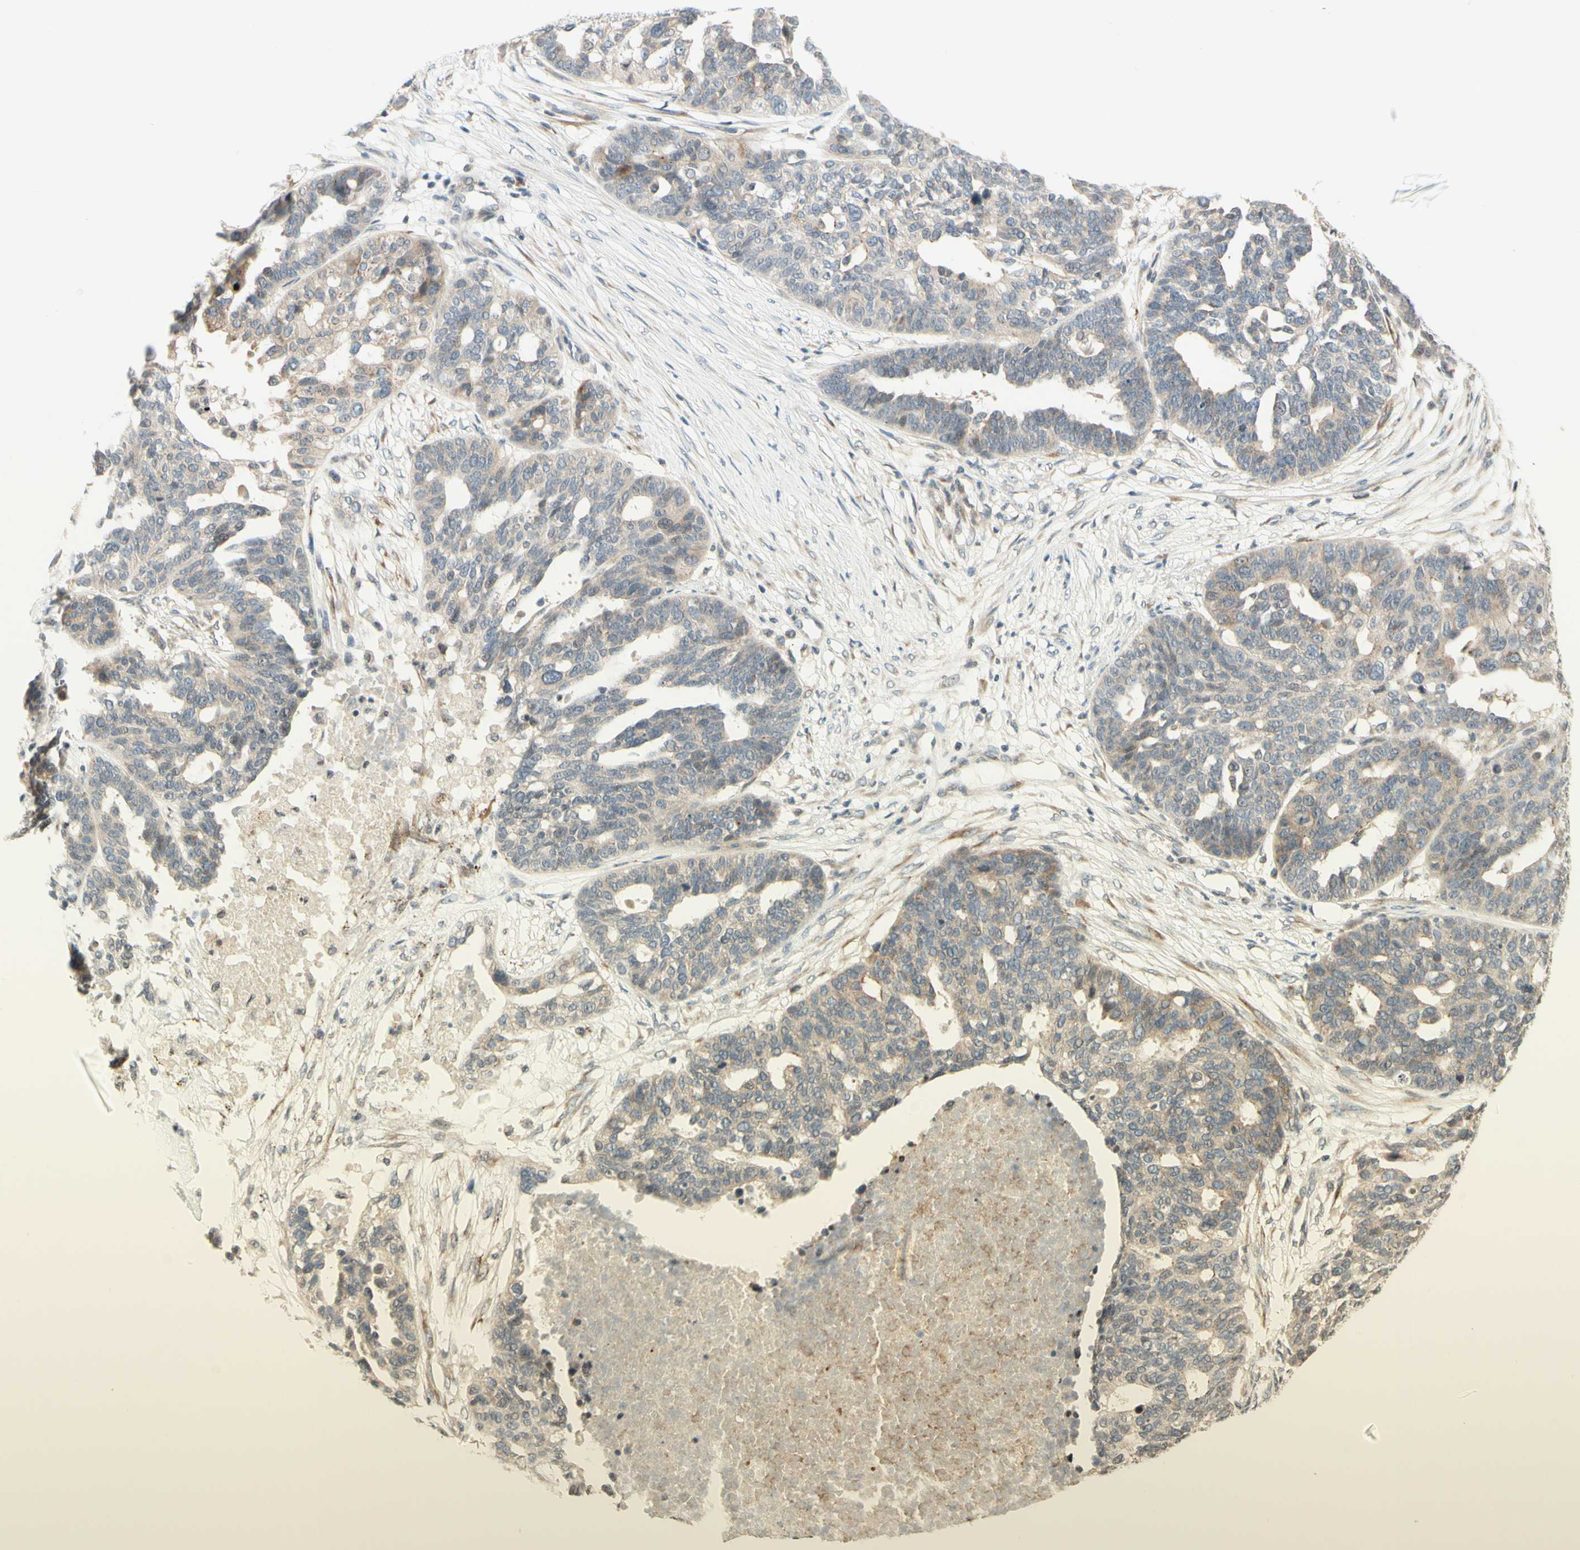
{"staining": {"intensity": "weak", "quantity": ">75%", "location": "cytoplasmic/membranous"}, "tissue": "ovarian cancer", "cell_type": "Tumor cells", "image_type": "cancer", "snomed": [{"axis": "morphology", "description": "Cystadenocarcinoma, serous, NOS"}, {"axis": "topography", "description": "Ovary"}], "caption": "Protein staining shows weak cytoplasmic/membranous staining in approximately >75% of tumor cells in ovarian cancer (serous cystadenocarcinoma).", "gene": "ZW10", "patient": {"sex": "female", "age": 59}}